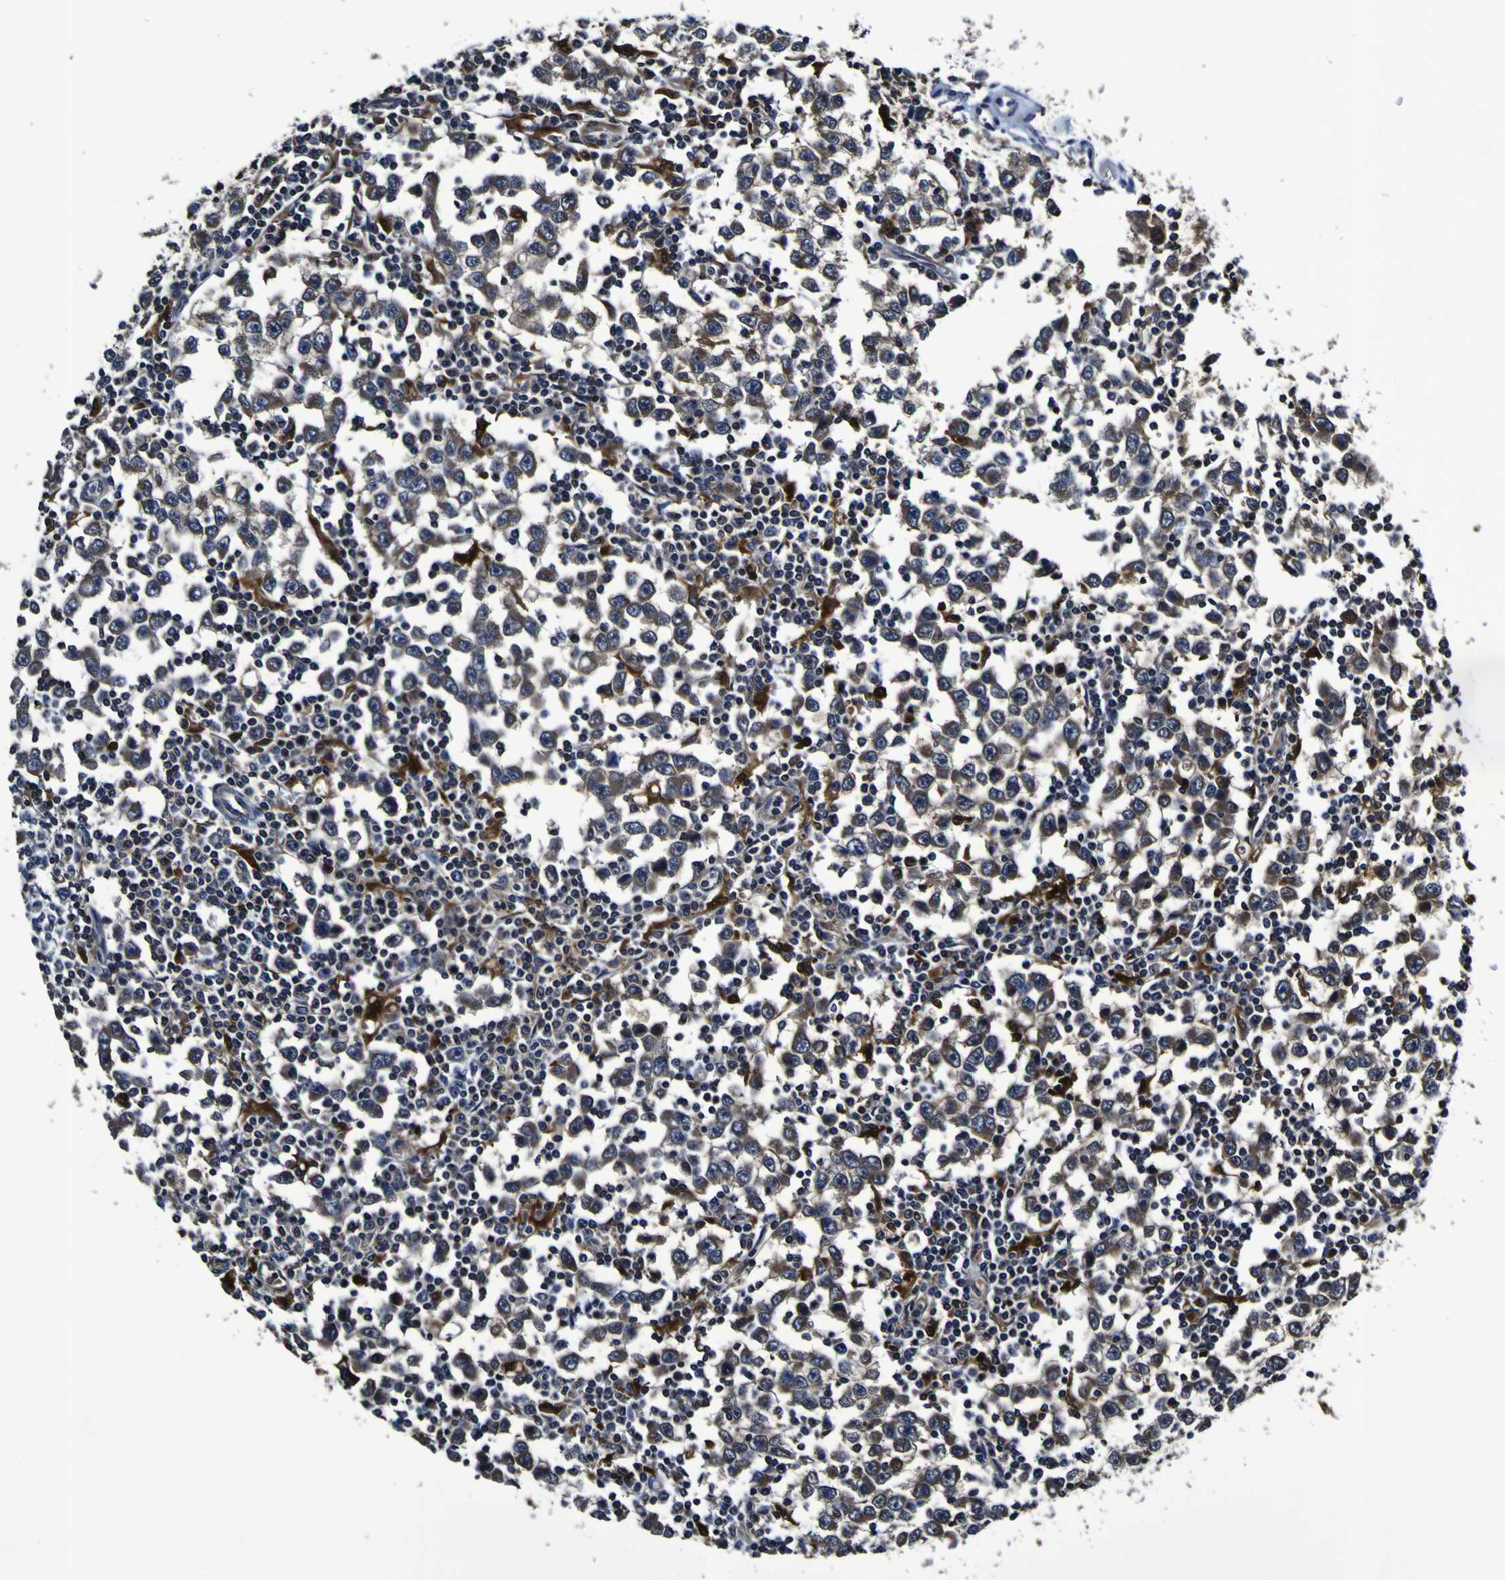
{"staining": {"intensity": "negative", "quantity": "none", "location": "none"}, "tissue": "testis cancer", "cell_type": "Tumor cells", "image_type": "cancer", "snomed": [{"axis": "morphology", "description": "Seminoma, NOS"}, {"axis": "topography", "description": "Testis"}], "caption": "Immunohistochemical staining of testis seminoma demonstrates no significant staining in tumor cells. (DAB (3,3'-diaminobenzidine) immunohistochemistry, high magnification).", "gene": "GPX1", "patient": {"sex": "male", "age": 65}}